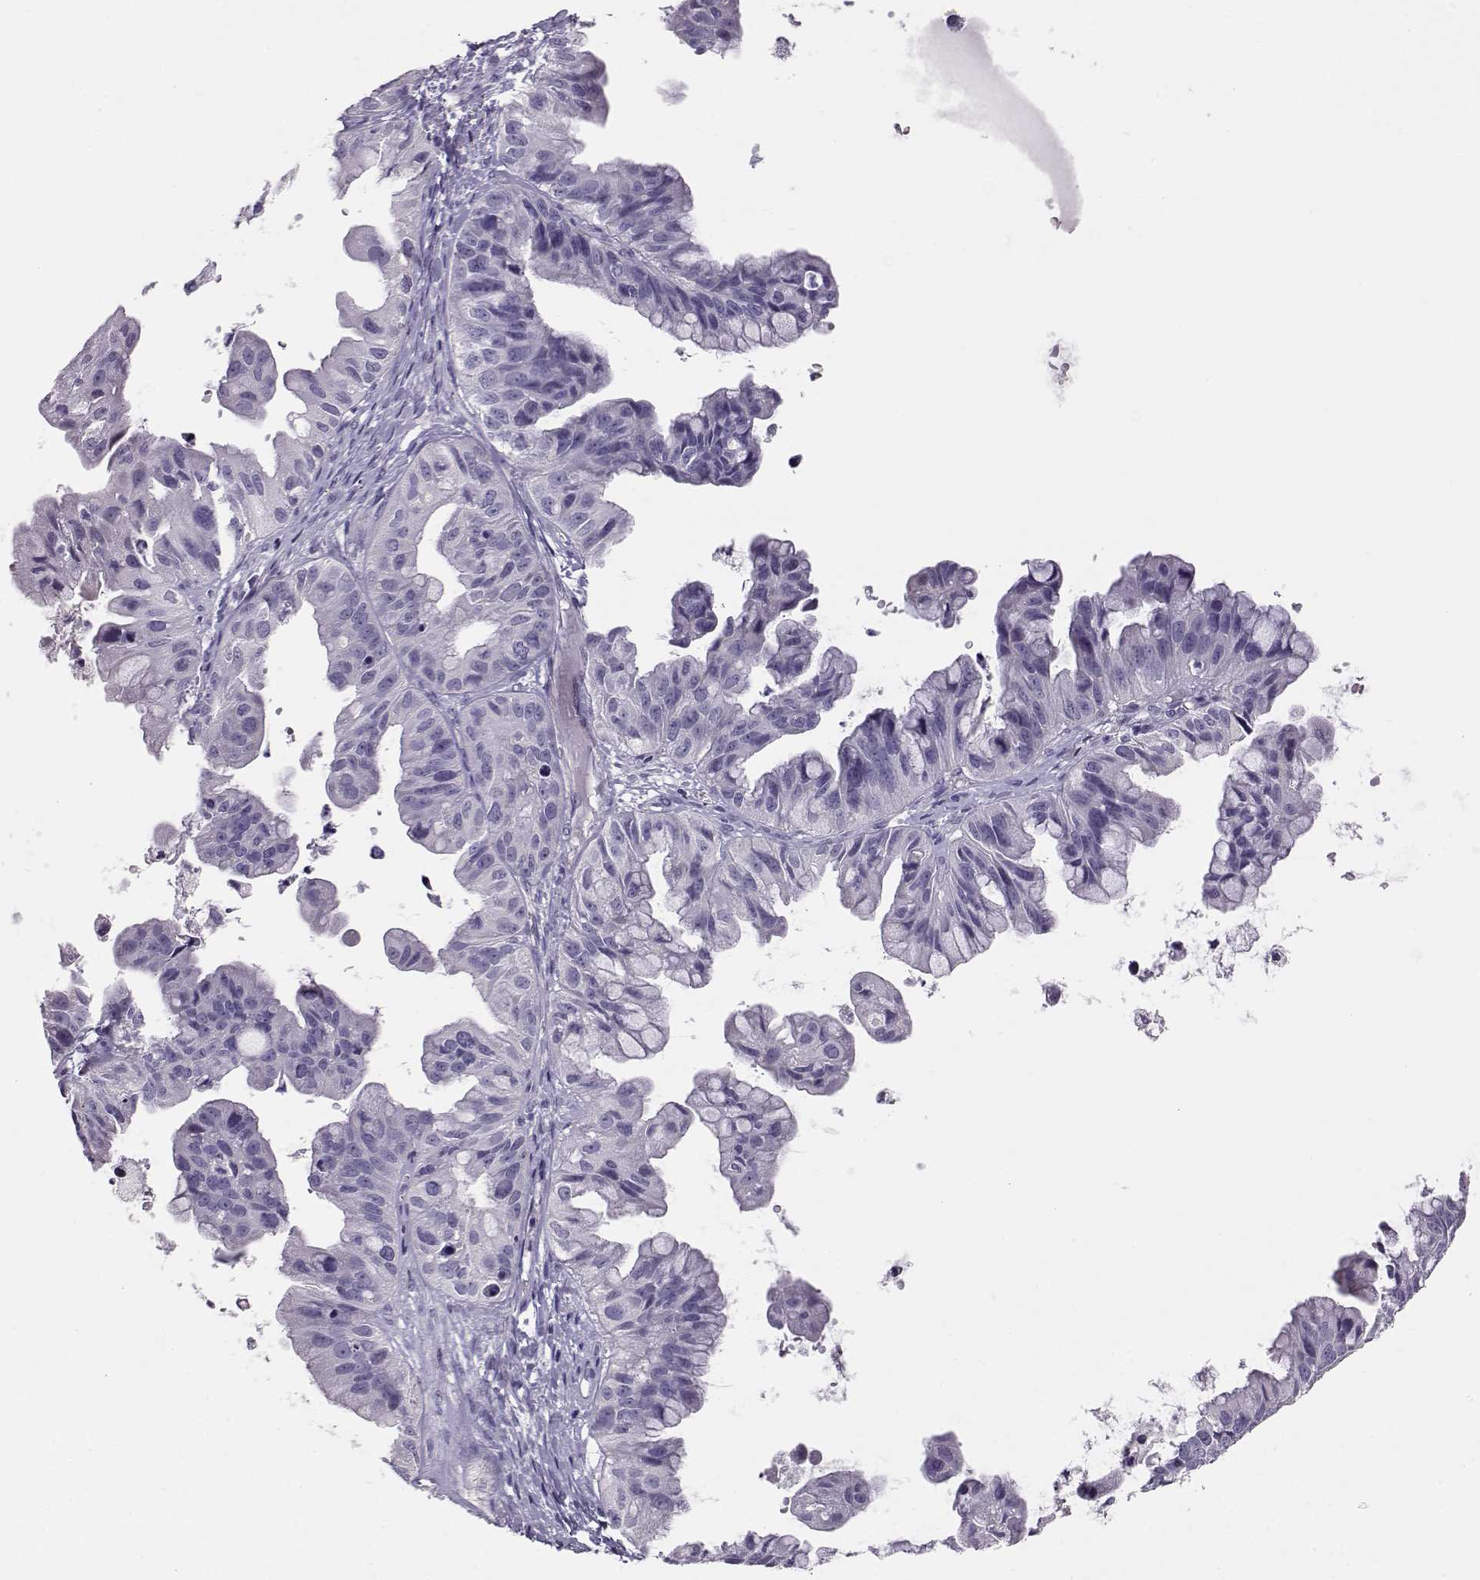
{"staining": {"intensity": "negative", "quantity": "none", "location": "none"}, "tissue": "ovarian cancer", "cell_type": "Tumor cells", "image_type": "cancer", "snomed": [{"axis": "morphology", "description": "Cystadenocarcinoma, mucinous, NOS"}, {"axis": "topography", "description": "Ovary"}], "caption": "This is an IHC histopathology image of mucinous cystadenocarcinoma (ovarian). There is no positivity in tumor cells.", "gene": "ENDOU", "patient": {"sex": "female", "age": 76}}